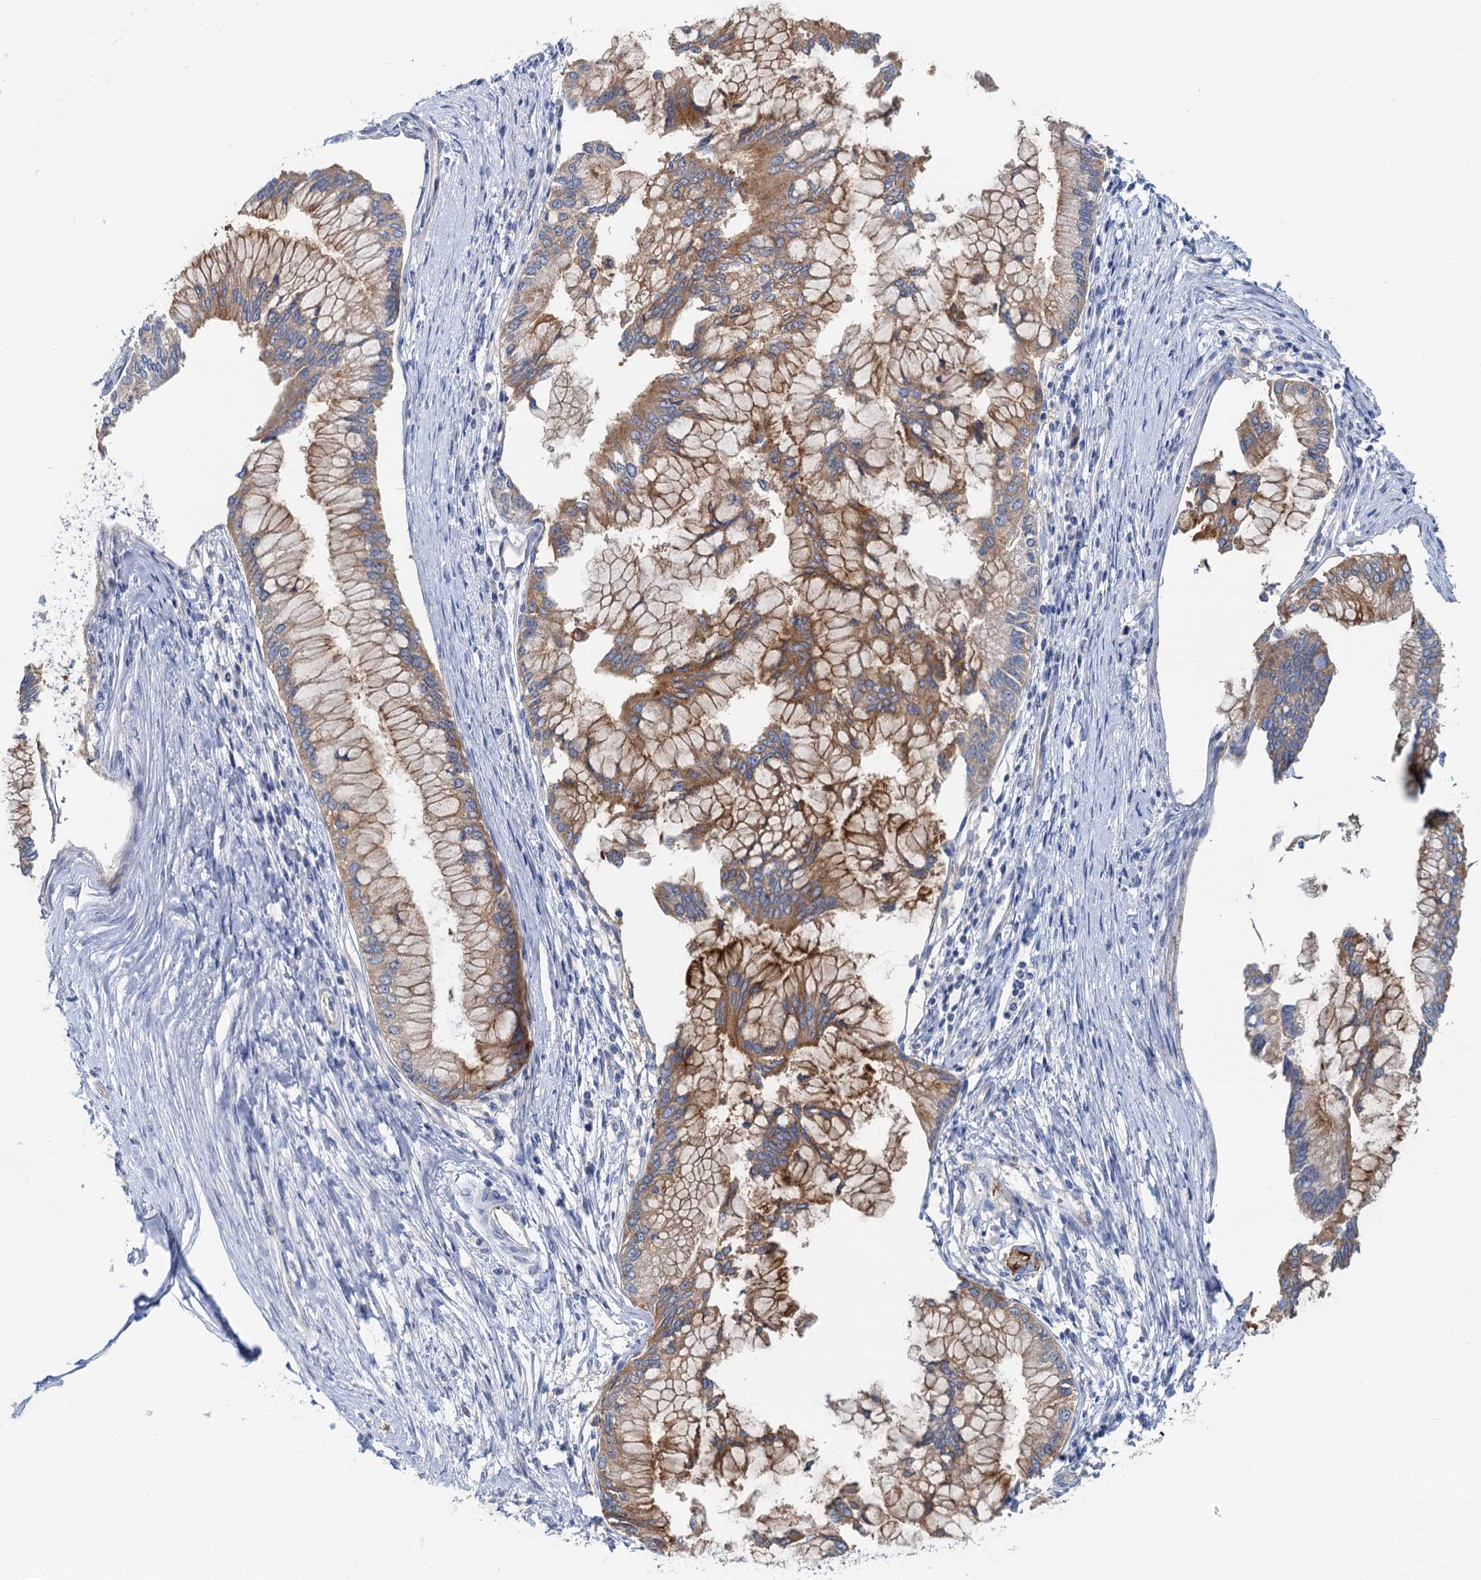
{"staining": {"intensity": "moderate", "quantity": ">75%", "location": "cytoplasmic/membranous"}, "tissue": "pancreatic cancer", "cell_type": "Tumor cells", "image_type": "cancer", "snomed": [{"axis": "morphology", "description": "Adenocarcinoma, NOS"}, {"axis": "topography", "description": "Pancreas"}], "caption": "Pancreatic cancer (adenocarcinoma) was stained to show a protein in brown. There is medium levels of moderate cytoplasmic/membranous expression in about >75% of tumor cells. The staining was performed using DAB (3,3'-diaminobenzidine) to visualize the protein expression in brown, while the nuclei were stained in blue with hematoxylin (Magnification: 20x).", "gene": "PLLP", "patient": {"sex": "male", "age": 46}}